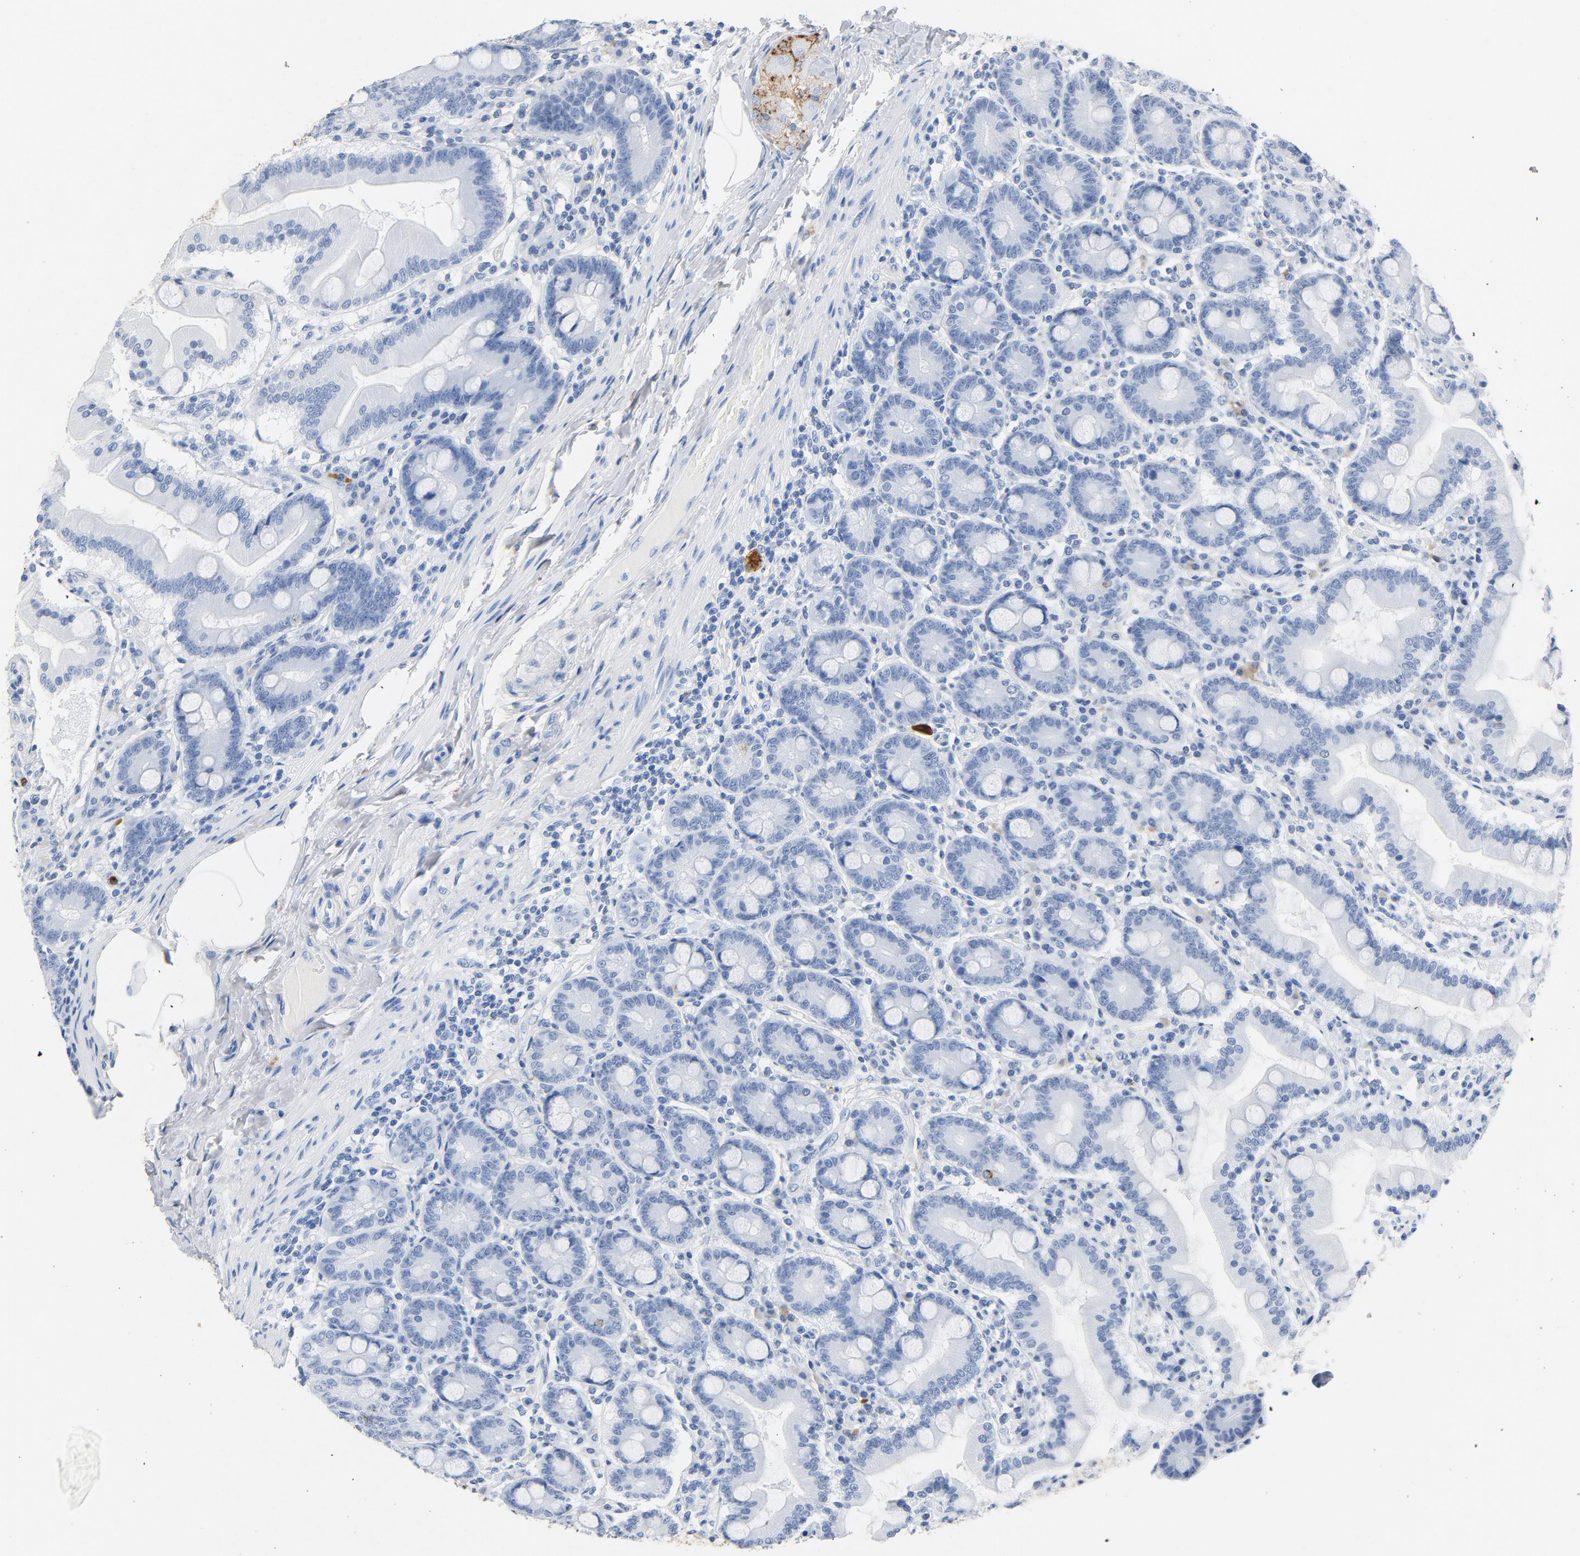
{"staining": {"intensity": "negative", "quantity": "none", "location": "none"}, "tissue": "duodenum", "cell_type": "Glandular cells", "image_type": "normal", "snomed": [{"axis": "morphology", "description": "Normal tissue, NOS"}, {"axis": "topography", "description": "Duodenum"}], "caption": "Glandular cells are negative for brown protein staining in benign duodenum.", "gene": "PTPRB", "patient": {"sex": "female", "age": 64}}